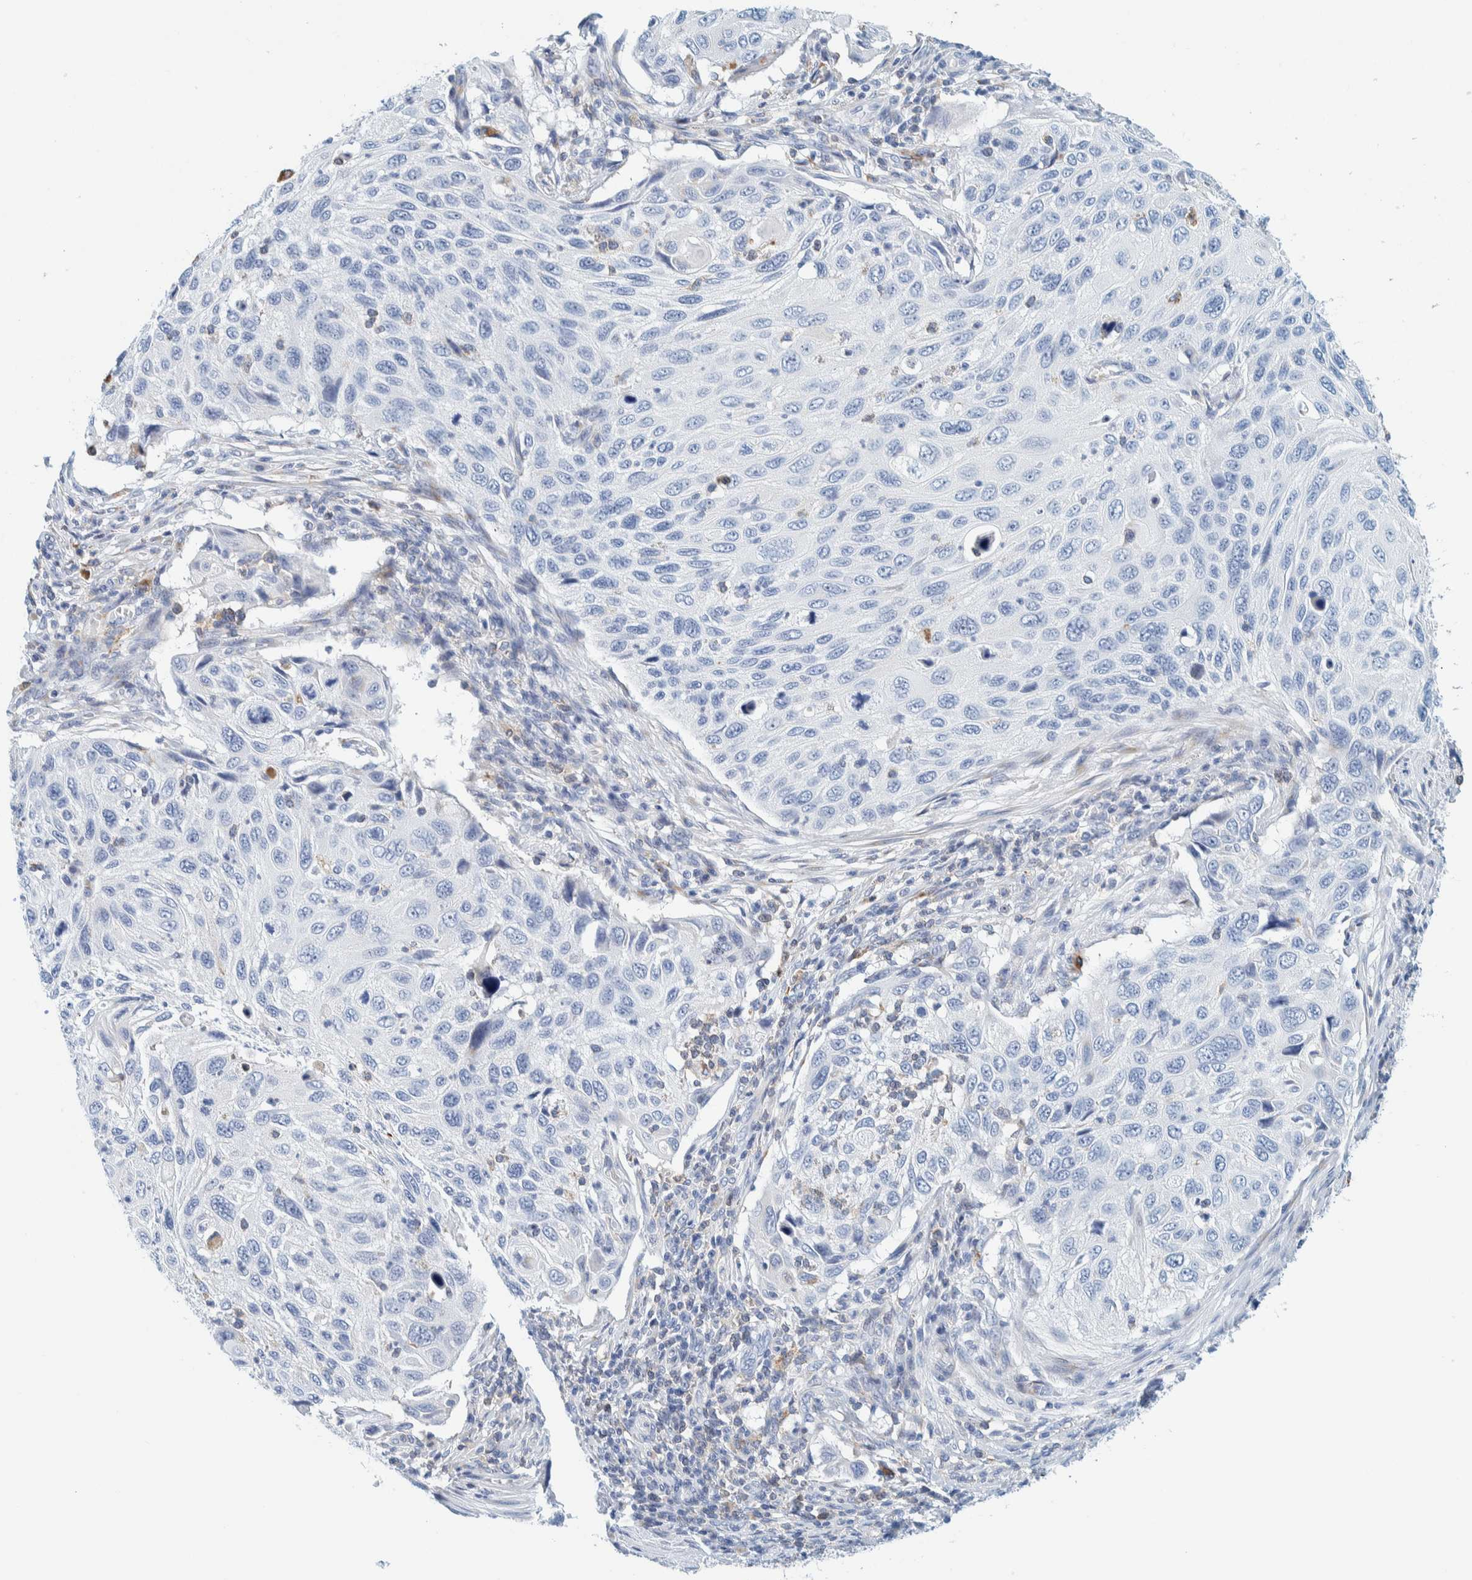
{"staining": {"intensity": "negative", "quantity": "none", "location": "none"}, "tissue": "cervical cancer", "cell_type": "Tumor cells", "image_type": "cancer", "snomed": [{"axis": "morphology", "description": "Squamous cell carcinoma, NOS"}, {"axis": "topography", "description": "Cervix"}], "caption": "IHC histopathology image of human cervical squamous cell carcinoma stained for a protein (brown), which exhibits no expression in tumor cells.", "gene": "MOG", "patient": {"sex": "female", "age": 70}}